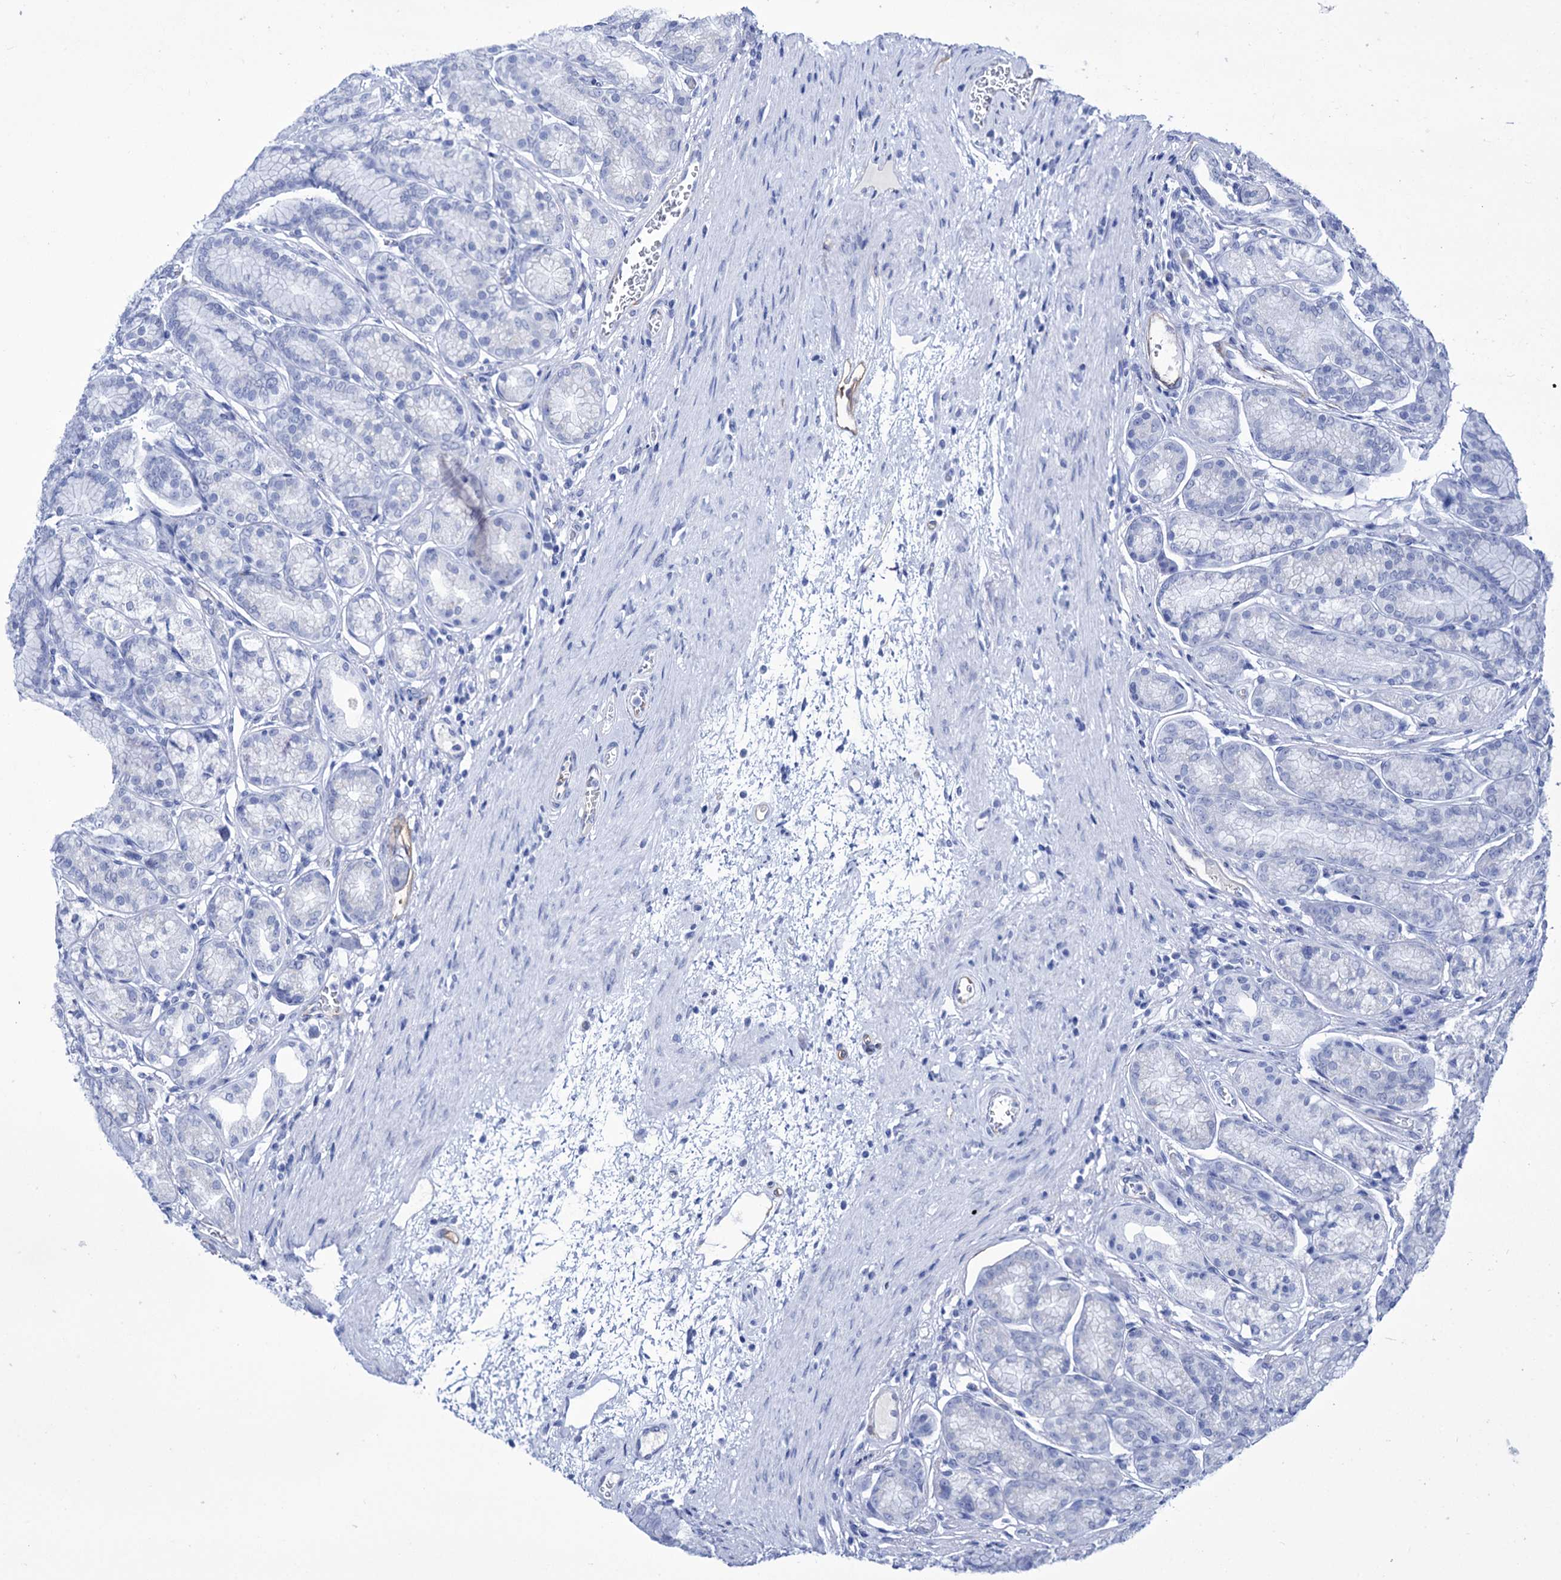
{"staining": {"intensity": "negative", "quantity": "none", "location": "none"}, "tissue": "stomach", "cell_type": "Glandular cells", "image_type": "normal", "snomed": [{"axis": "morphology", "description": "Normal tissue, NOS"}, {"axis": "morphology", "description": "Adenocarcinoma, NOS"}, {"axis": "morphology", "description": "Adenocarcinoma, High grade"}, {"axis": "topography", "description": "Stomach, upper"}, {"axis": "topography", "description": "Stomach"}], "caption": "This is an IHC micrograph of unremarkable stomach. There is no staining in glandular cells.", "gene": "ZC3H12C", "patient": {"sex": "female", "age": 65}}